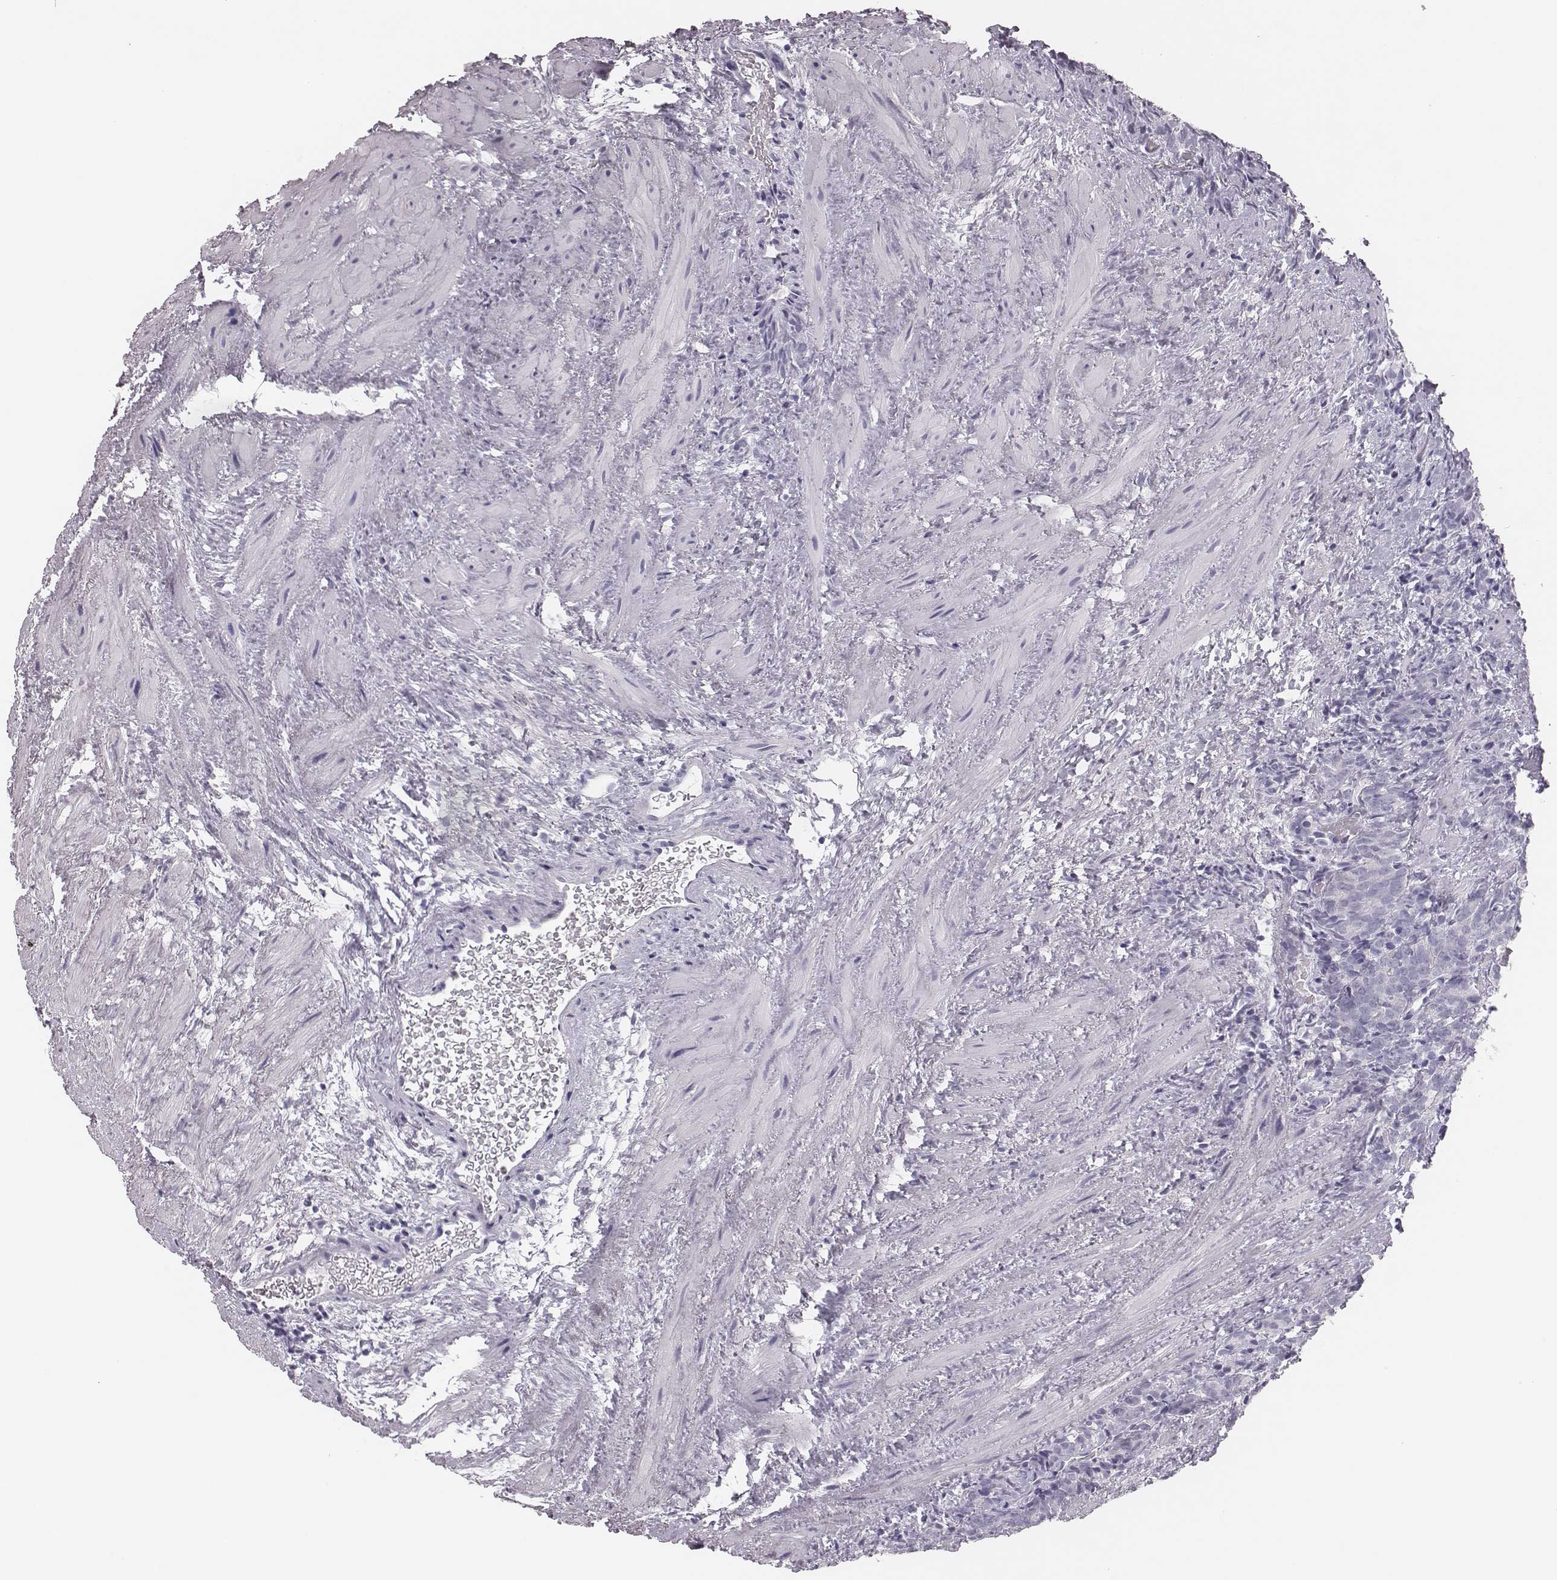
{"staining": {"intensity": "negative", "quantity": "none", "location": "none"}, "tissue": "prostate cancer", "cell_type": "Tumor cells", "image_type": "cancer", "snomed": [{"axis": "morphology", "description": "Adenocarcinoma, High grade"}, {"axis": "topography", "description": "Prostate"}], "caption": "The immunohistochemistry image has no significant positivity in tumor cells of prostate cancer tissue.", "gene": "CSH1", "patient": {"sex": "male", "age": 84}}